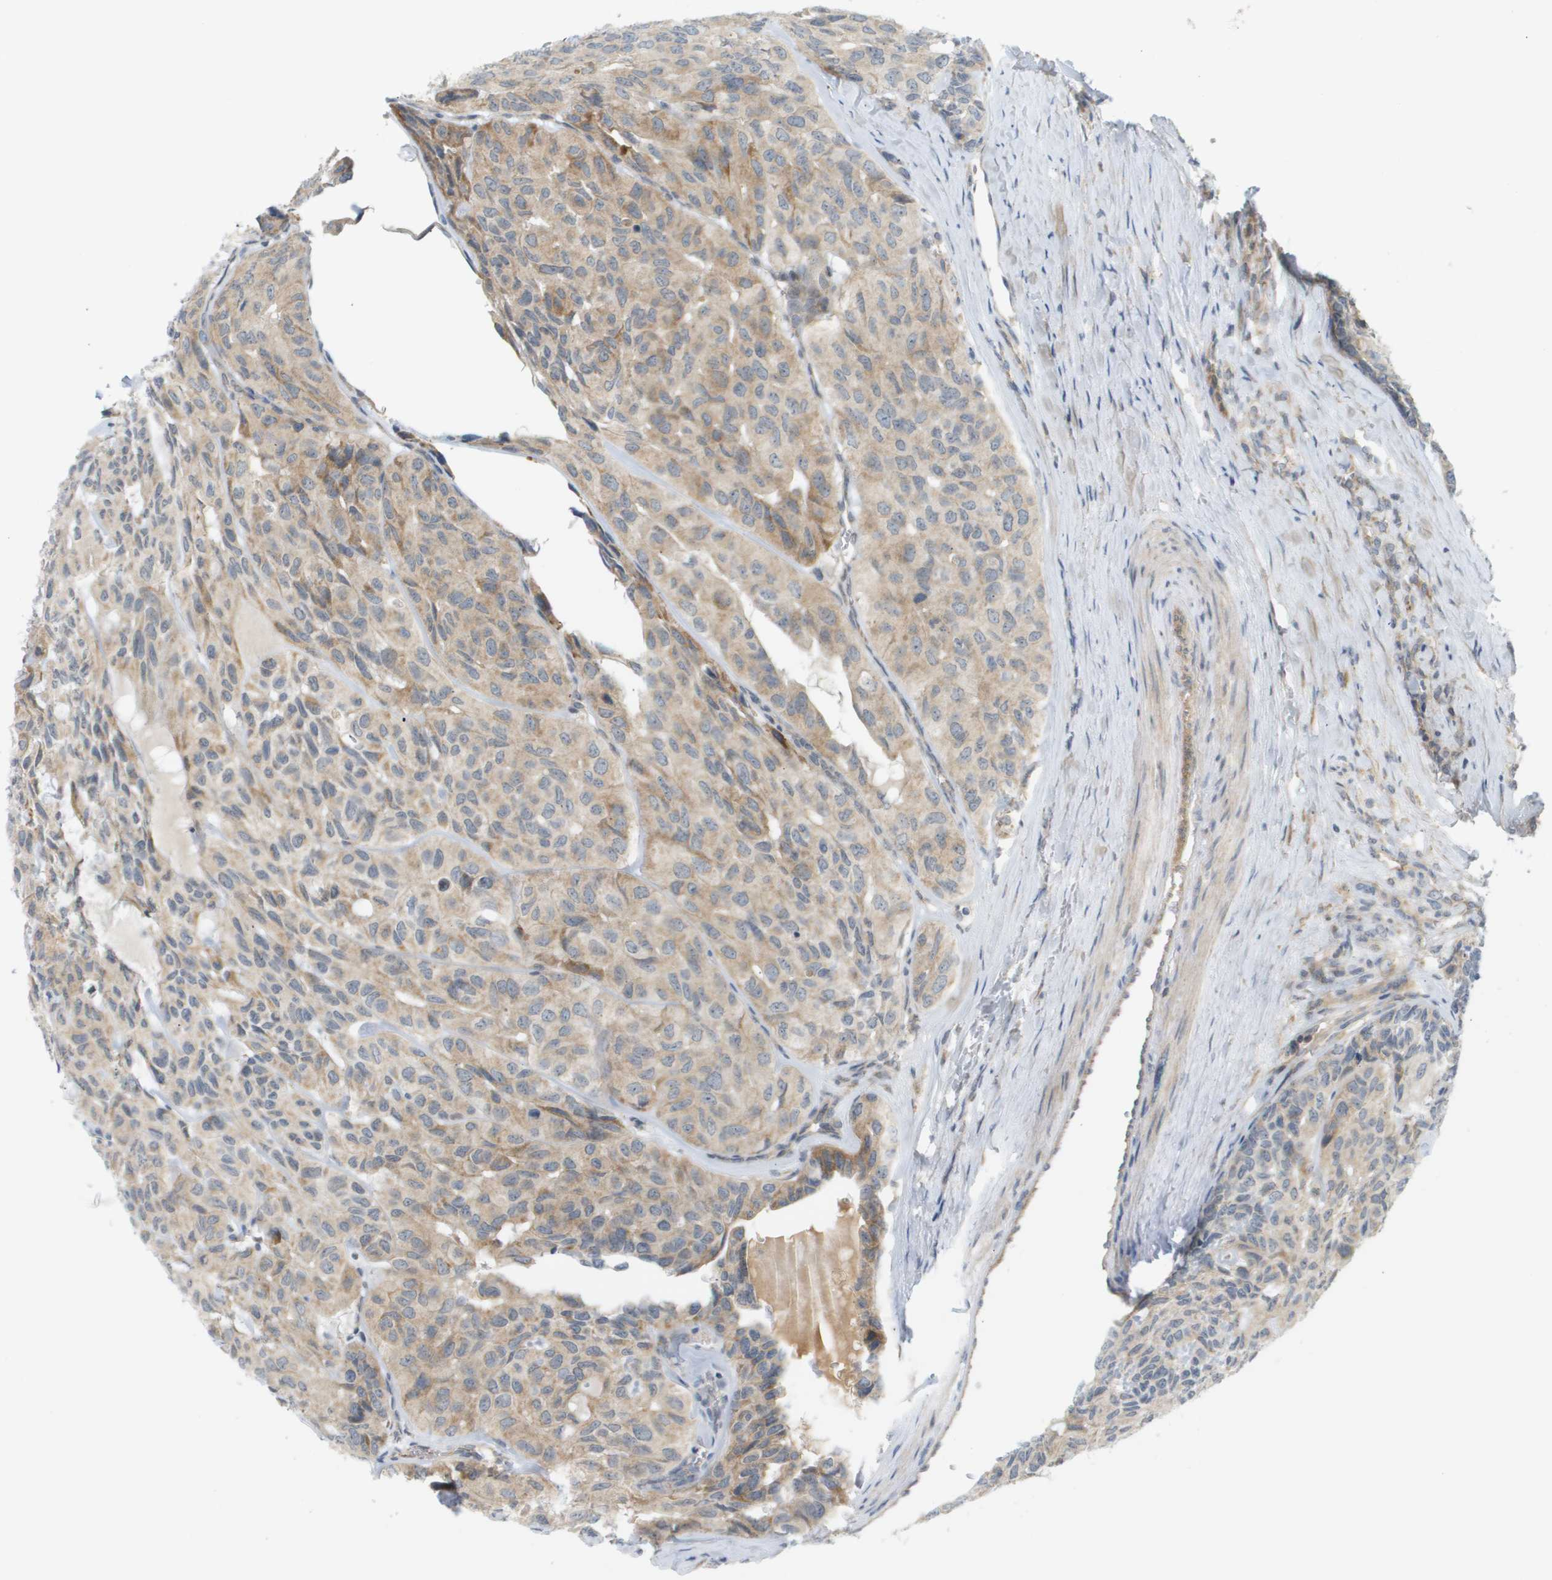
{"staining": {"intensity": "weak", "quantity": "25%-75%", "location": "cytoplasmic/membranous"}, "tissue": "head and neck cancer", "cell_type": "Tumor cells", "image_type": "cancer", "snomed": [{"axis": "morphology", "description": "Adenocarcinoma, NOS"}, {"axis": "topography", "description": "Salivary gland, NOS"}, {"axis": "topography", "description": "Head-Neck"}], "caption": "Protein expression analysis of head and neck cancer (adenocarcinoma) demonstrates weak cytoplasmic/membranous staining in about 25%-75% of tumor cells. The protein of interest is shown in brown color, while the nuclei are stained blue.", "gene": "PROC", "patient": {"sex": "female", "age": 76}}